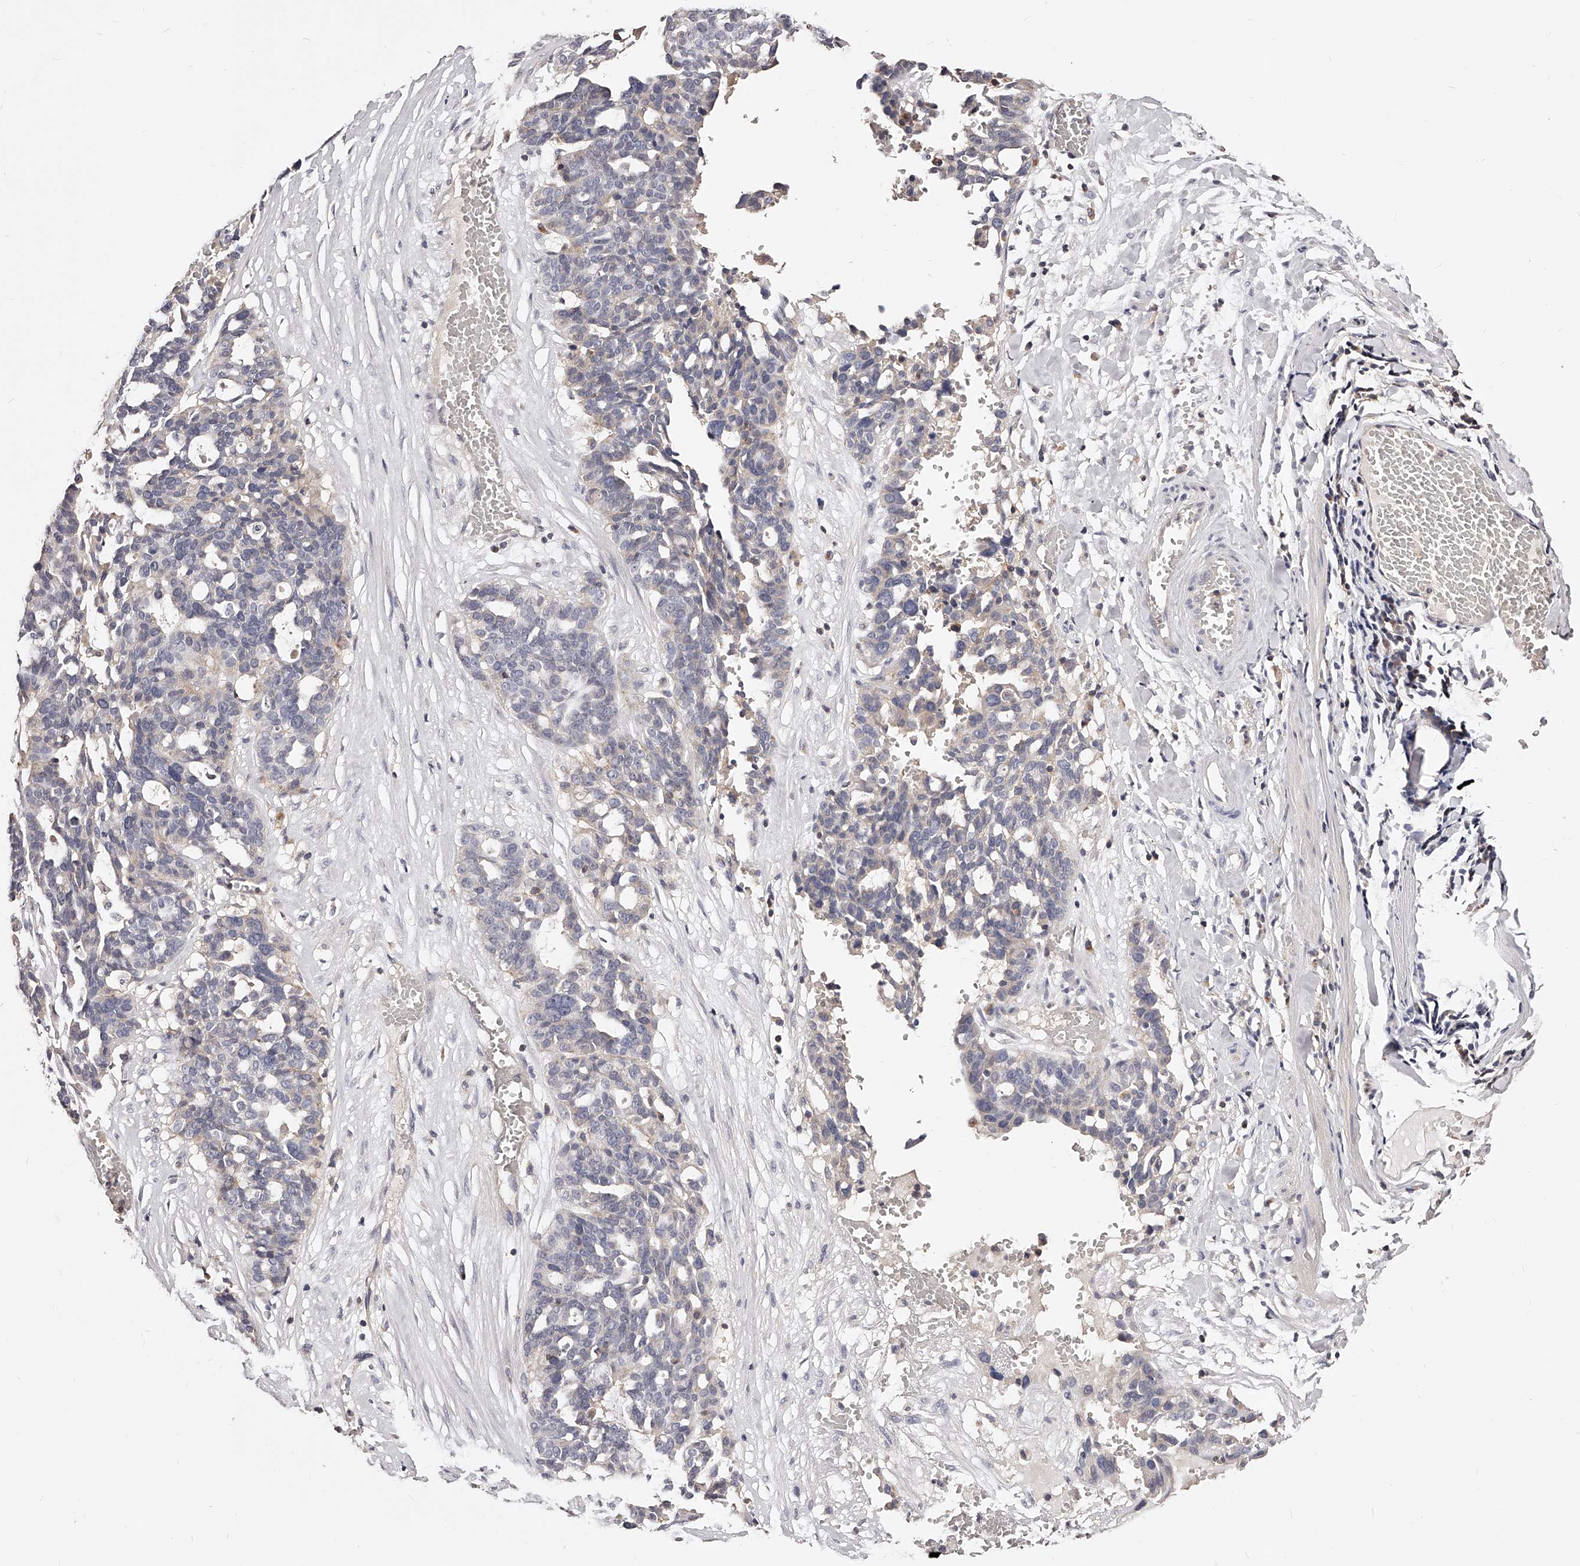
{"staining": {"intensity": "negative", "quantity": "none", "location": "none"}, "tissue": "ovarian cancer", "cell_type": "Tumor cells", "image_type": "cancer", "snomed": [{"axis": "morphology", "description": "Cystadenocarcinoma, serous, NOS"}, {"axis": "topography", "description": "Ovary"}], "caption": "There is no significant expression in tumor cells of ovarian cancer (serous cystadenocarcinoma). (DAB (3,3'-diaminobenzidine) immunohistochemistry visualized using brightfield microscopy, high magnification).", "gene": "PHACTR1", "patient": {"sex": "female", "age": 59}}